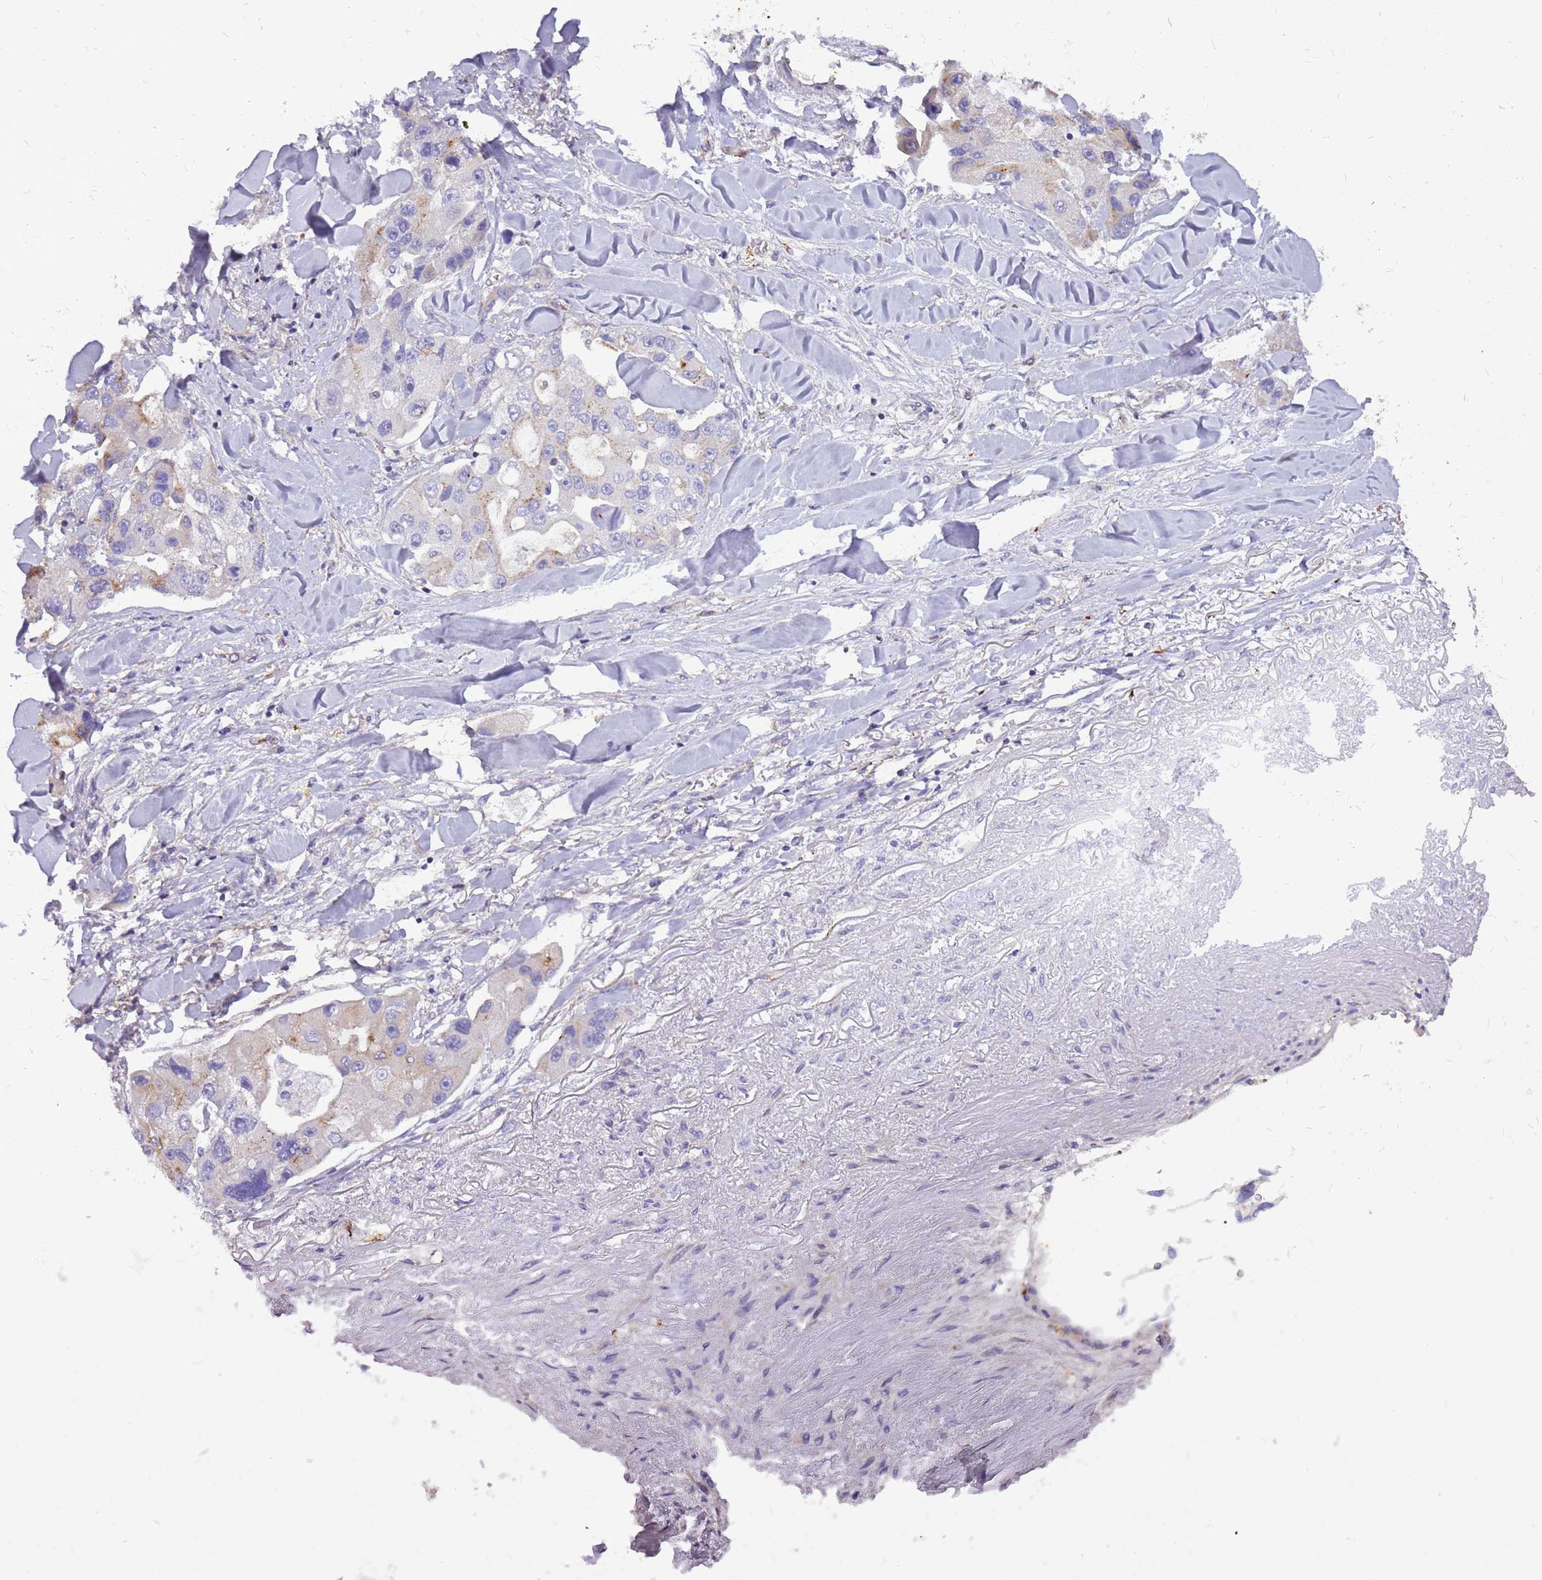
{"staining": {"intensity": "weak", "quantity": "<25%", "location": "cytoplasmic/membranous"}, "tissue": "lung cancer", "cell_type": "Tumor cells", "image_type": "cancer", "snomed": [{"axis": "morphology", "description": "Adenocarcinoma, NOS"}, {"axis": "topography", "description": "Lung"}], "caption": "A high-resolution micrograph shows immunohistochemistry staining of adenocarcinoma (lung), which displays no significant expression in tumor cells. (Stains: DAB IHC with hematoxylin counter stain, Microscopy: brightfield microscopy at high magnification).", "gene": "WDR90", "patient": {"sex": "female", "age": 54}}